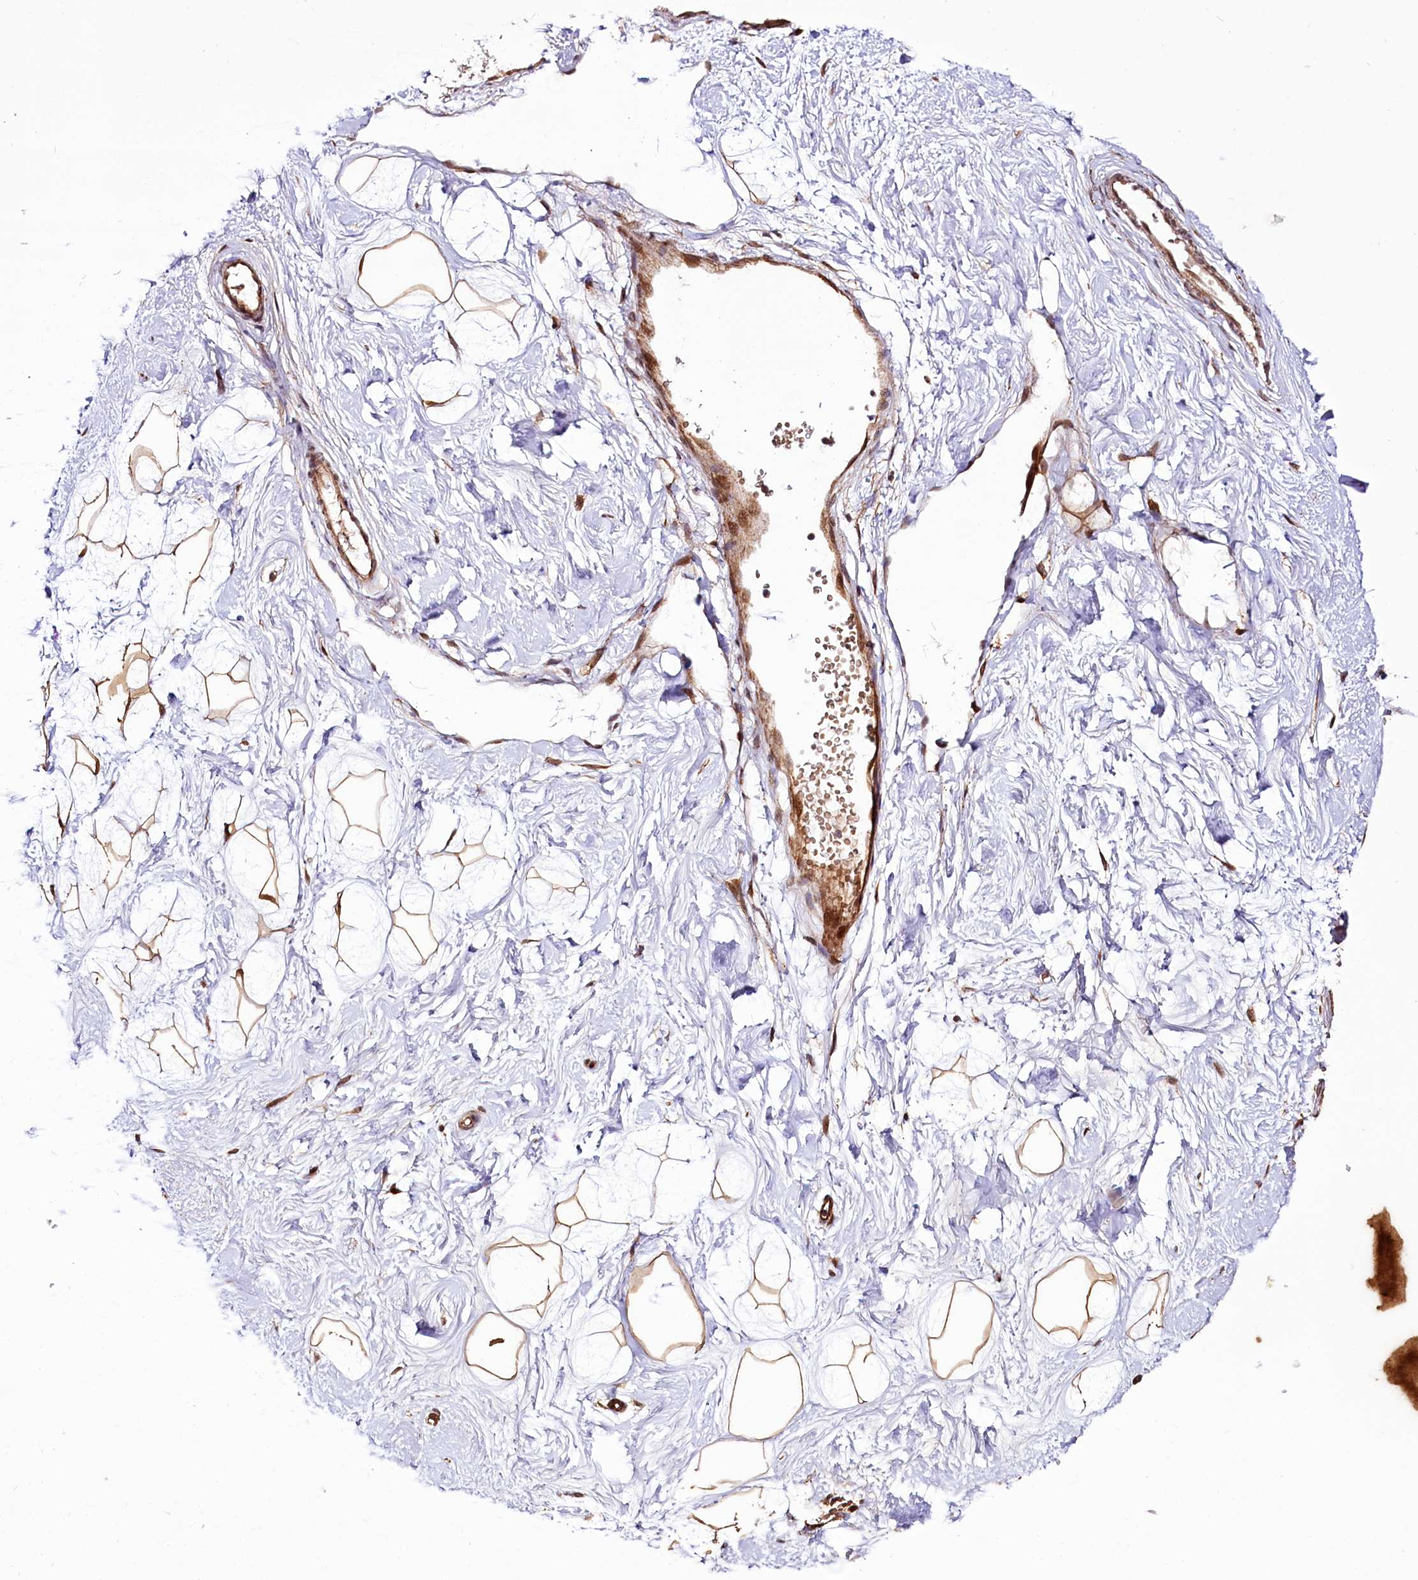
{"staining": {"intensity": "moderate", "quantity": ">75%", "location": "cytoplasmic/membranous,nuclear"}, "tissue": "breast", "cell_type": "Adipocytes", "image_type": "normal", "snomed": [{"axis": "morphology", "description": "Normal tissue, NOS"}, {"axis": "morphology", "description": "Adenoma, NOS"}, {"axis": "topography", "description": "Breast"}], "caption": "DAB immunohistochemical staining of normal human breast reveals moderate cytoplasmic/membranous,nuclear protein staining in about >75% of adipocytes.", "gene": "CUTC", "patient": {"sex": "female", "age": 23}}